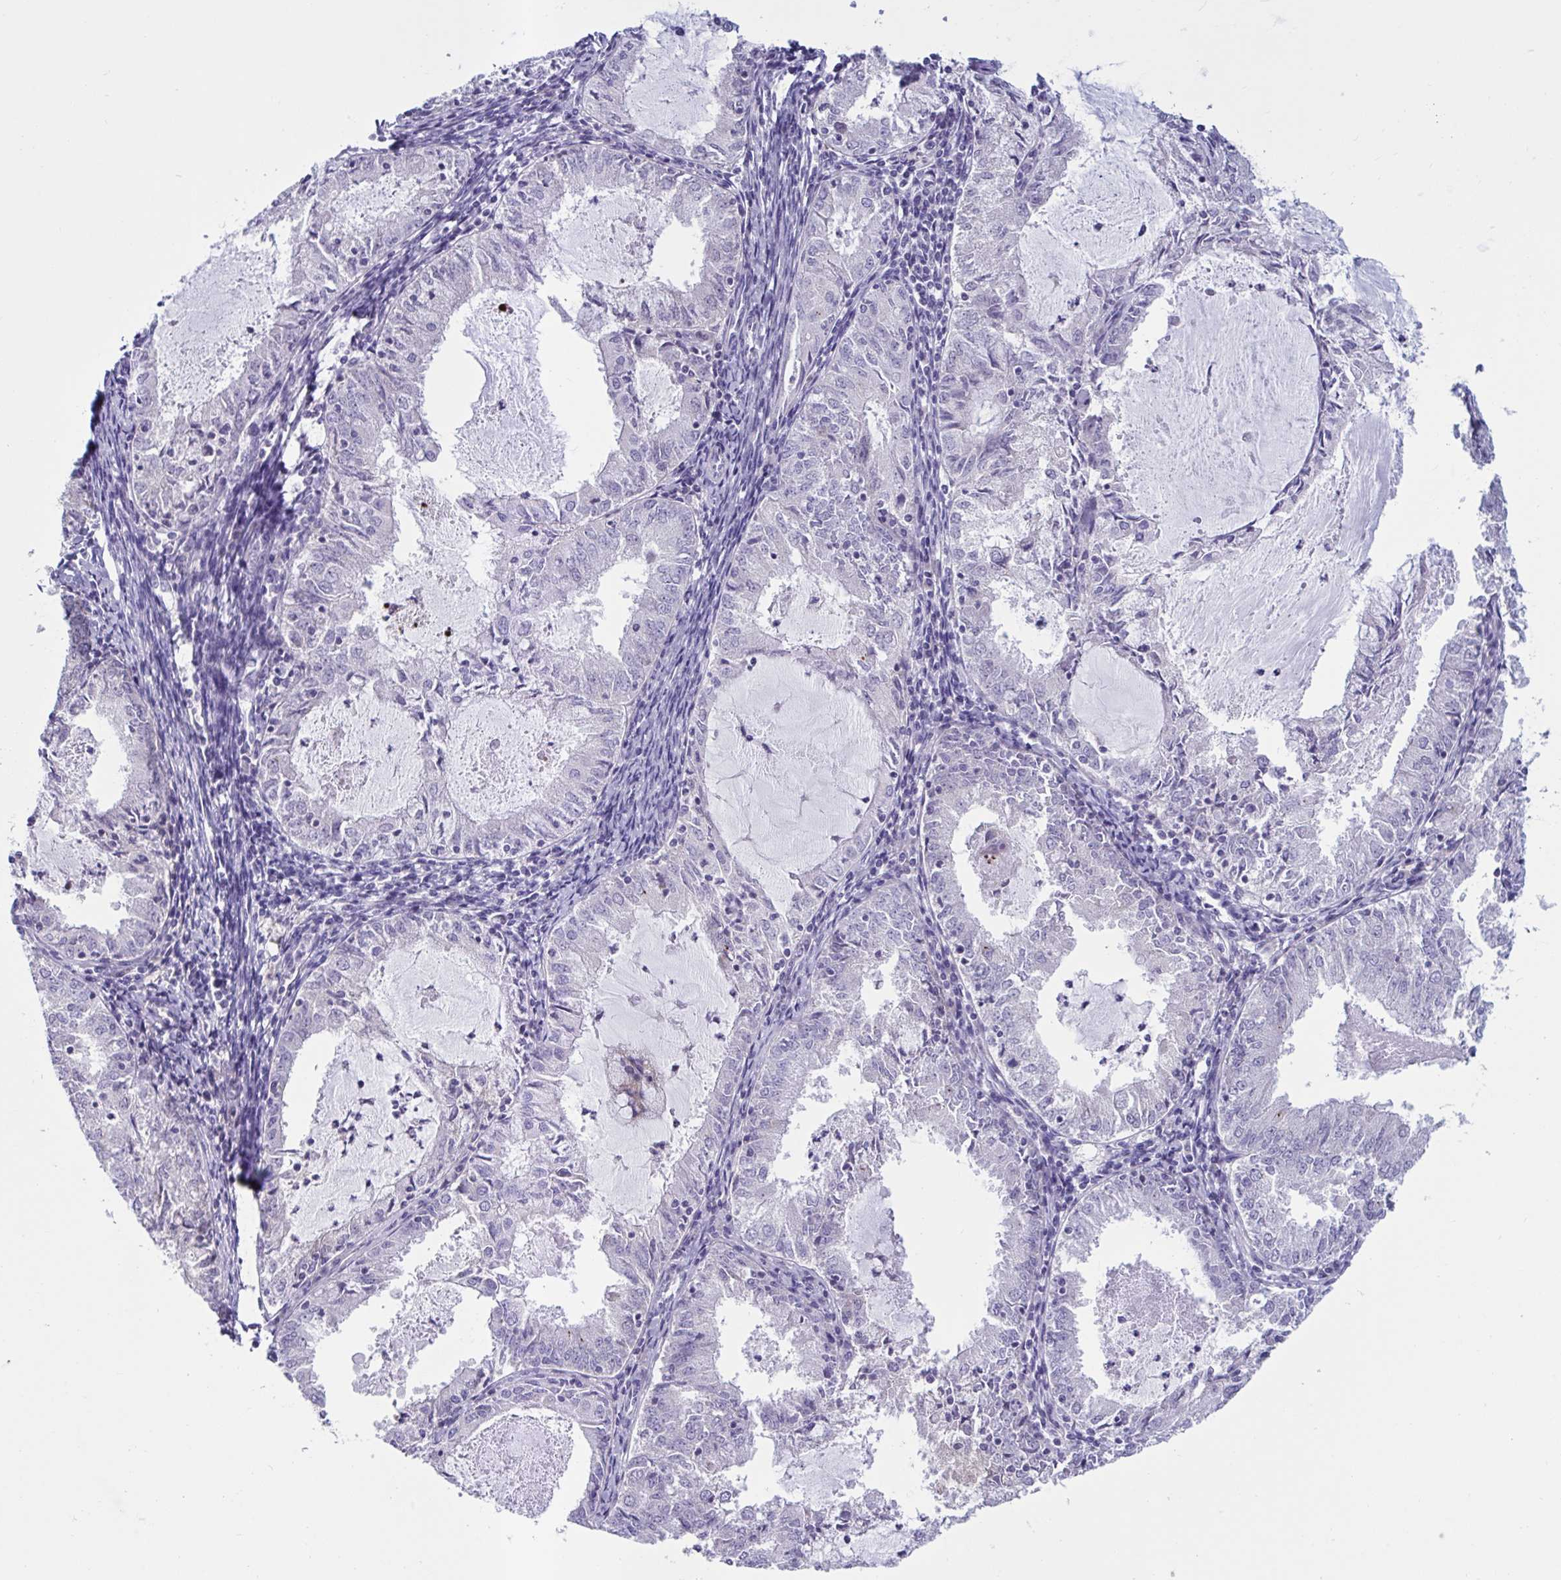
{"staining": {"intensity": "negative", "quantity": "none", "location": "none"}, "tissue": "endometrial cancer", "cell_type": "Tumor cells", "image_type": "cancer", "snomed": [{"axis": "morphology", "description": "Adenocarcinoma, NOS"}, {"axis": "topography", "description": "Endometrium"}], "caption": "IHC of human endometrial adenocarcinoma demonstrates no positivity in tumor cells.", "gene": "DOCK11", "patient": {"sex": "female", "age": 57}}